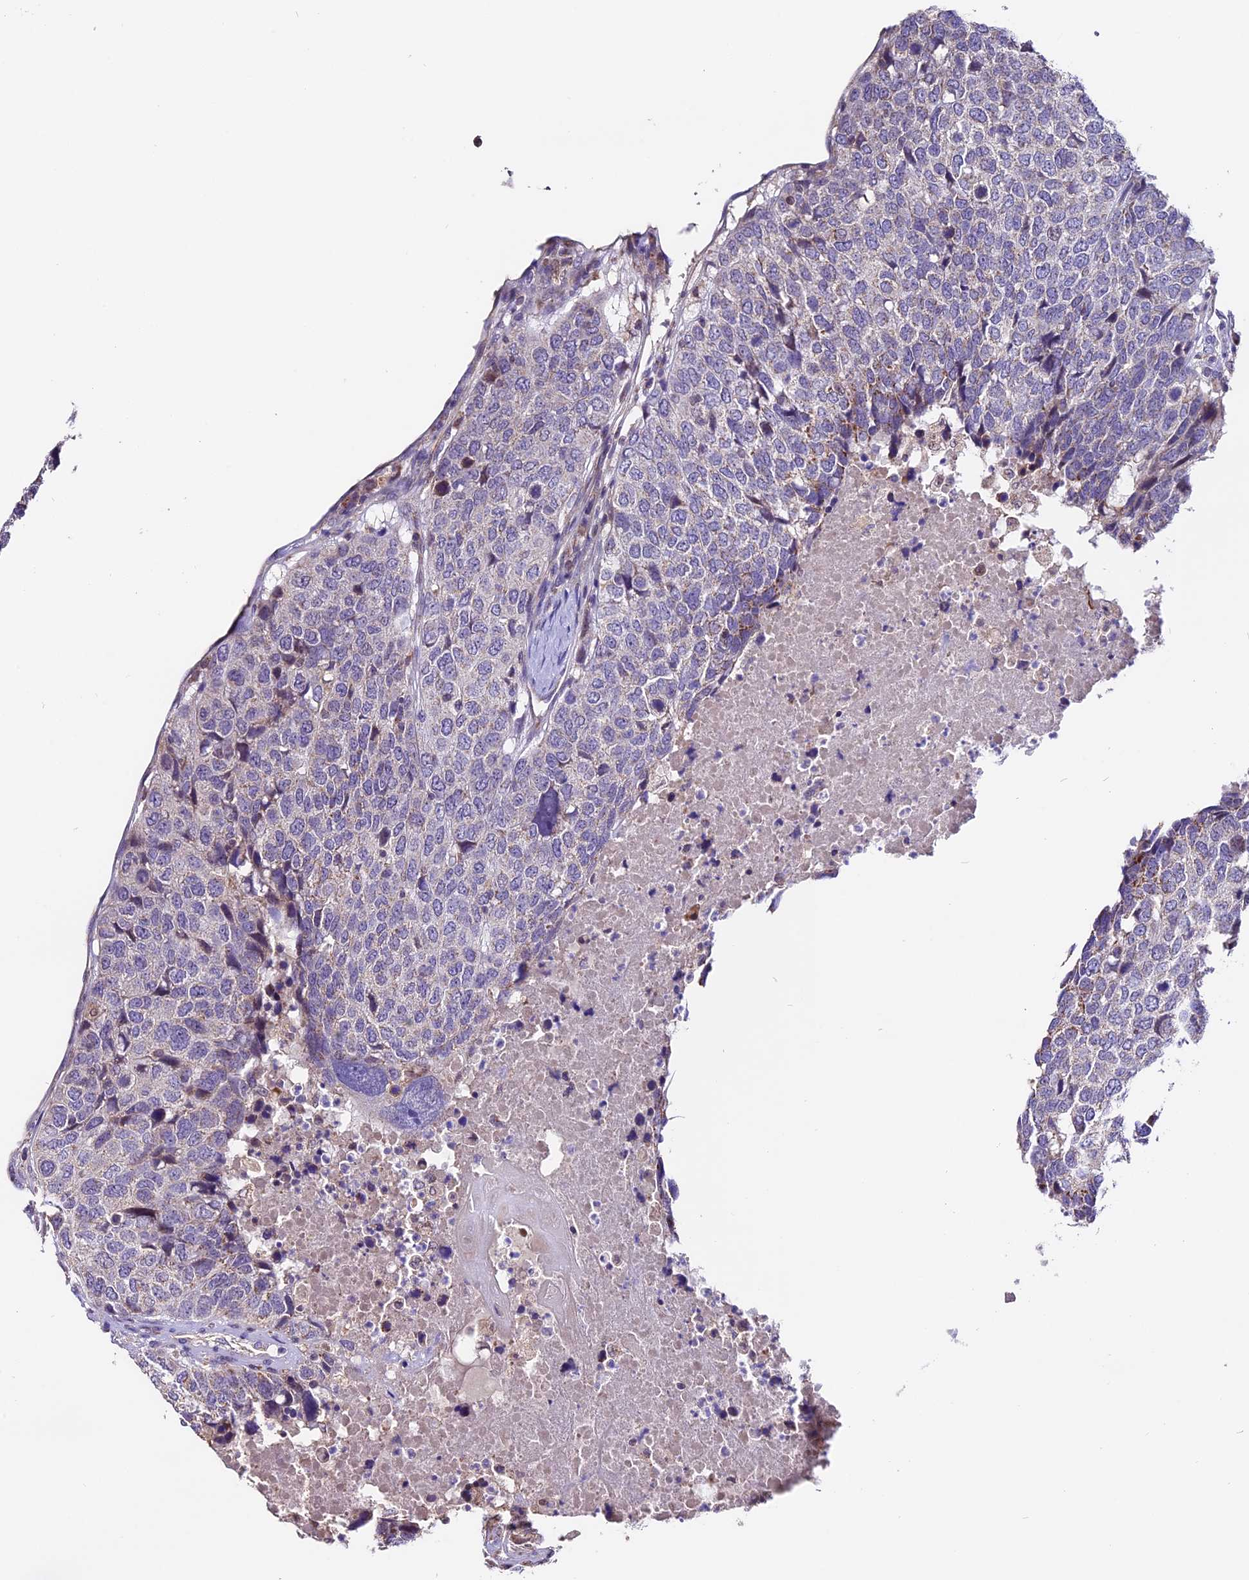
{"staining": {"intensity": "negative", "quantity": "none", "location": "none"}, "tissue": "head and neck cancer", "cell_type": "Tumor cells", "image_type": "cancer", "snomed": [{"axis": "morphology", "description": "Squamous cell carcinoma, NOS"}, {"axis": "topography", "description": "Head-Neck"}], "caption": "Immunohistochemistry image of human squamous cell carcinoma (head and neck) stained for a protein (brown), which reveals no staining in tumor cells.", "gene": "DDX28", "patient": {"sex": "male", "age": 66}}